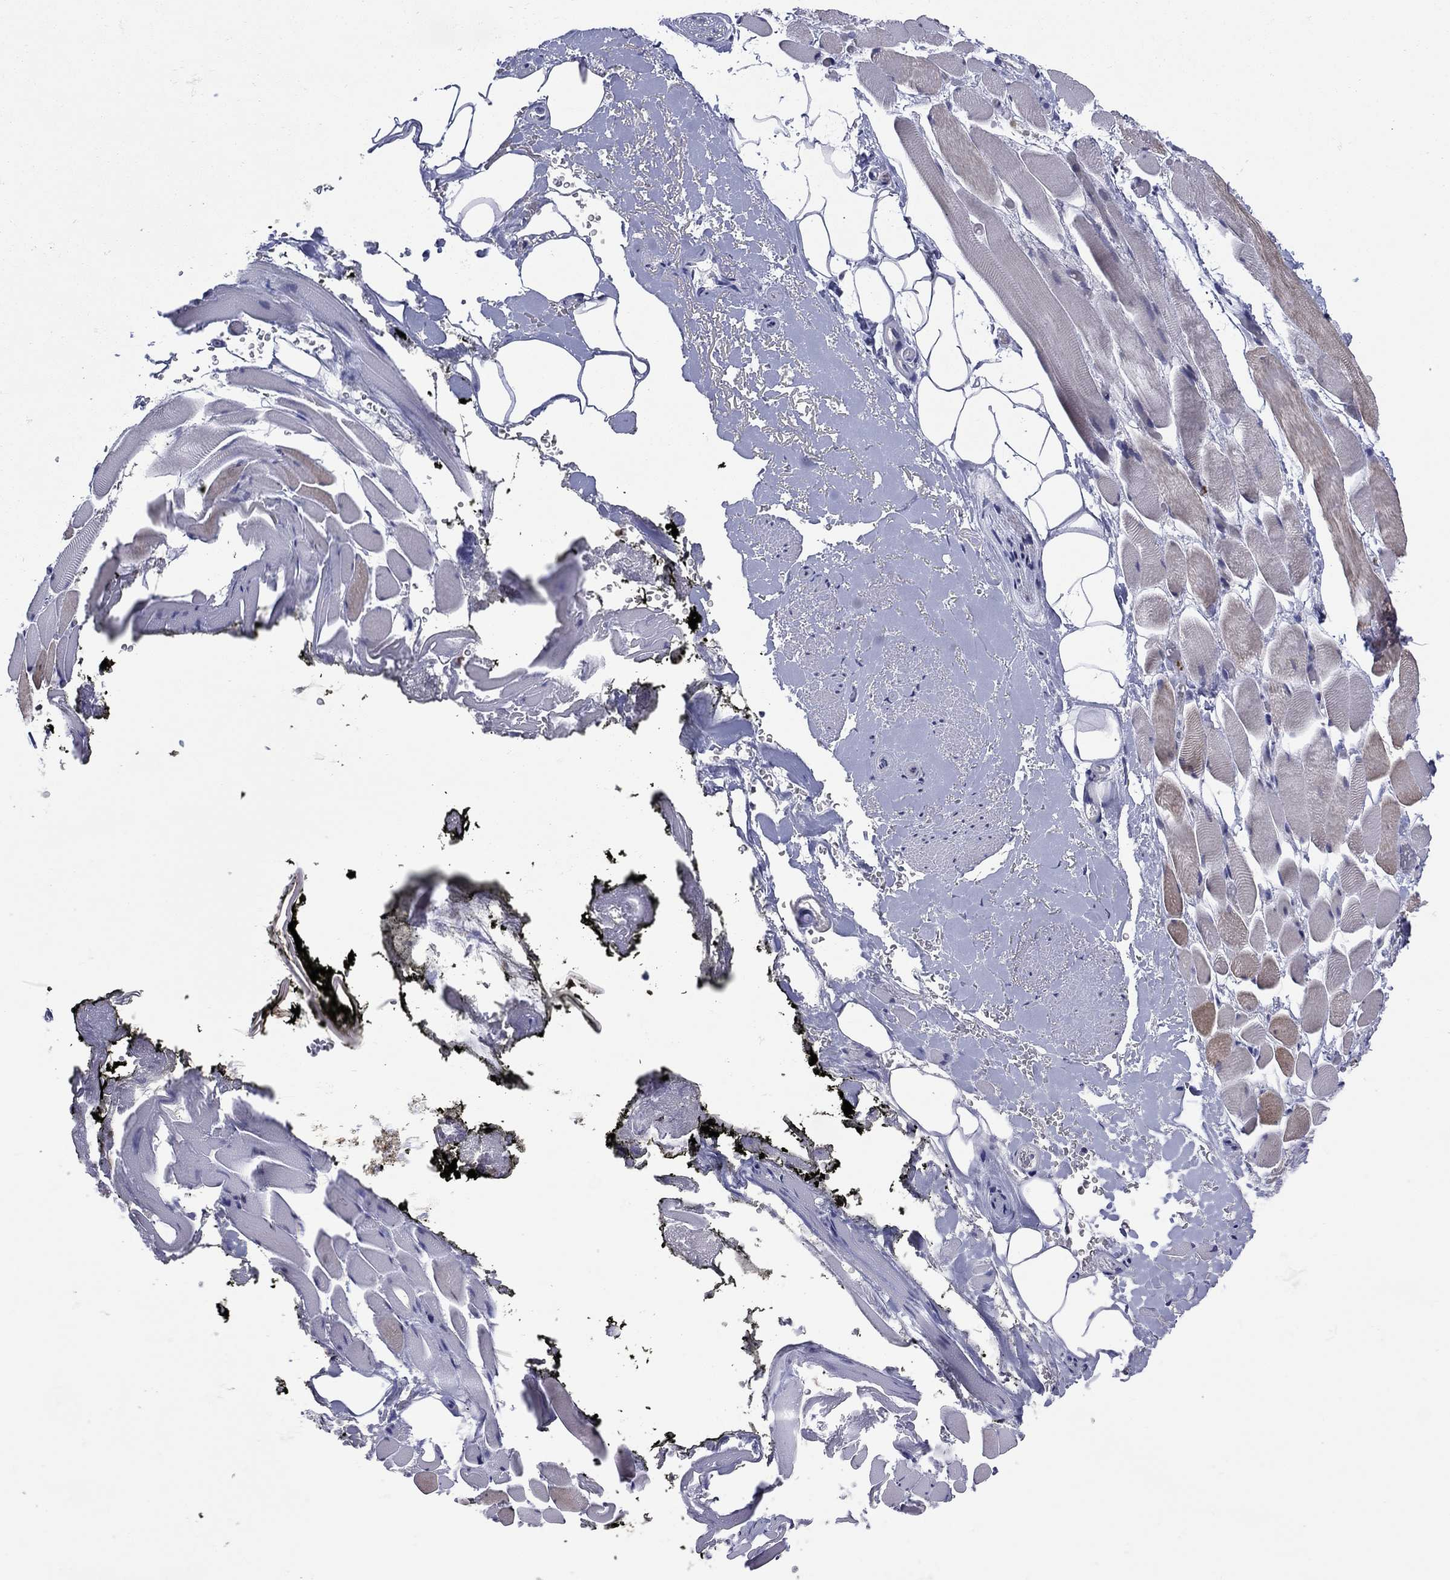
{"staining": {"intensity": "negative", "quantity": "none", "location": "none"}, "tissue": "adipose tissue", "cell_type": "Adipocytes", "image_type": "normal", "snomed": [{"axis": "morphology", "description": "Normal tissue, NOS"}, {"axis": "topography", "description": "Anal"}, {"axis": "topography", "description": "Peripheral nerve tissue"}], "caption": "Immunohistochemical staining of benign human adipose tissue reveals no significant staining in adipocytes. (DAB (3,3'-diaminobenzidine) immunohistochemistry with hematoxylin counter stain).", "gene": "GPR155", "patient": {"sex": "male", "age": 53}}